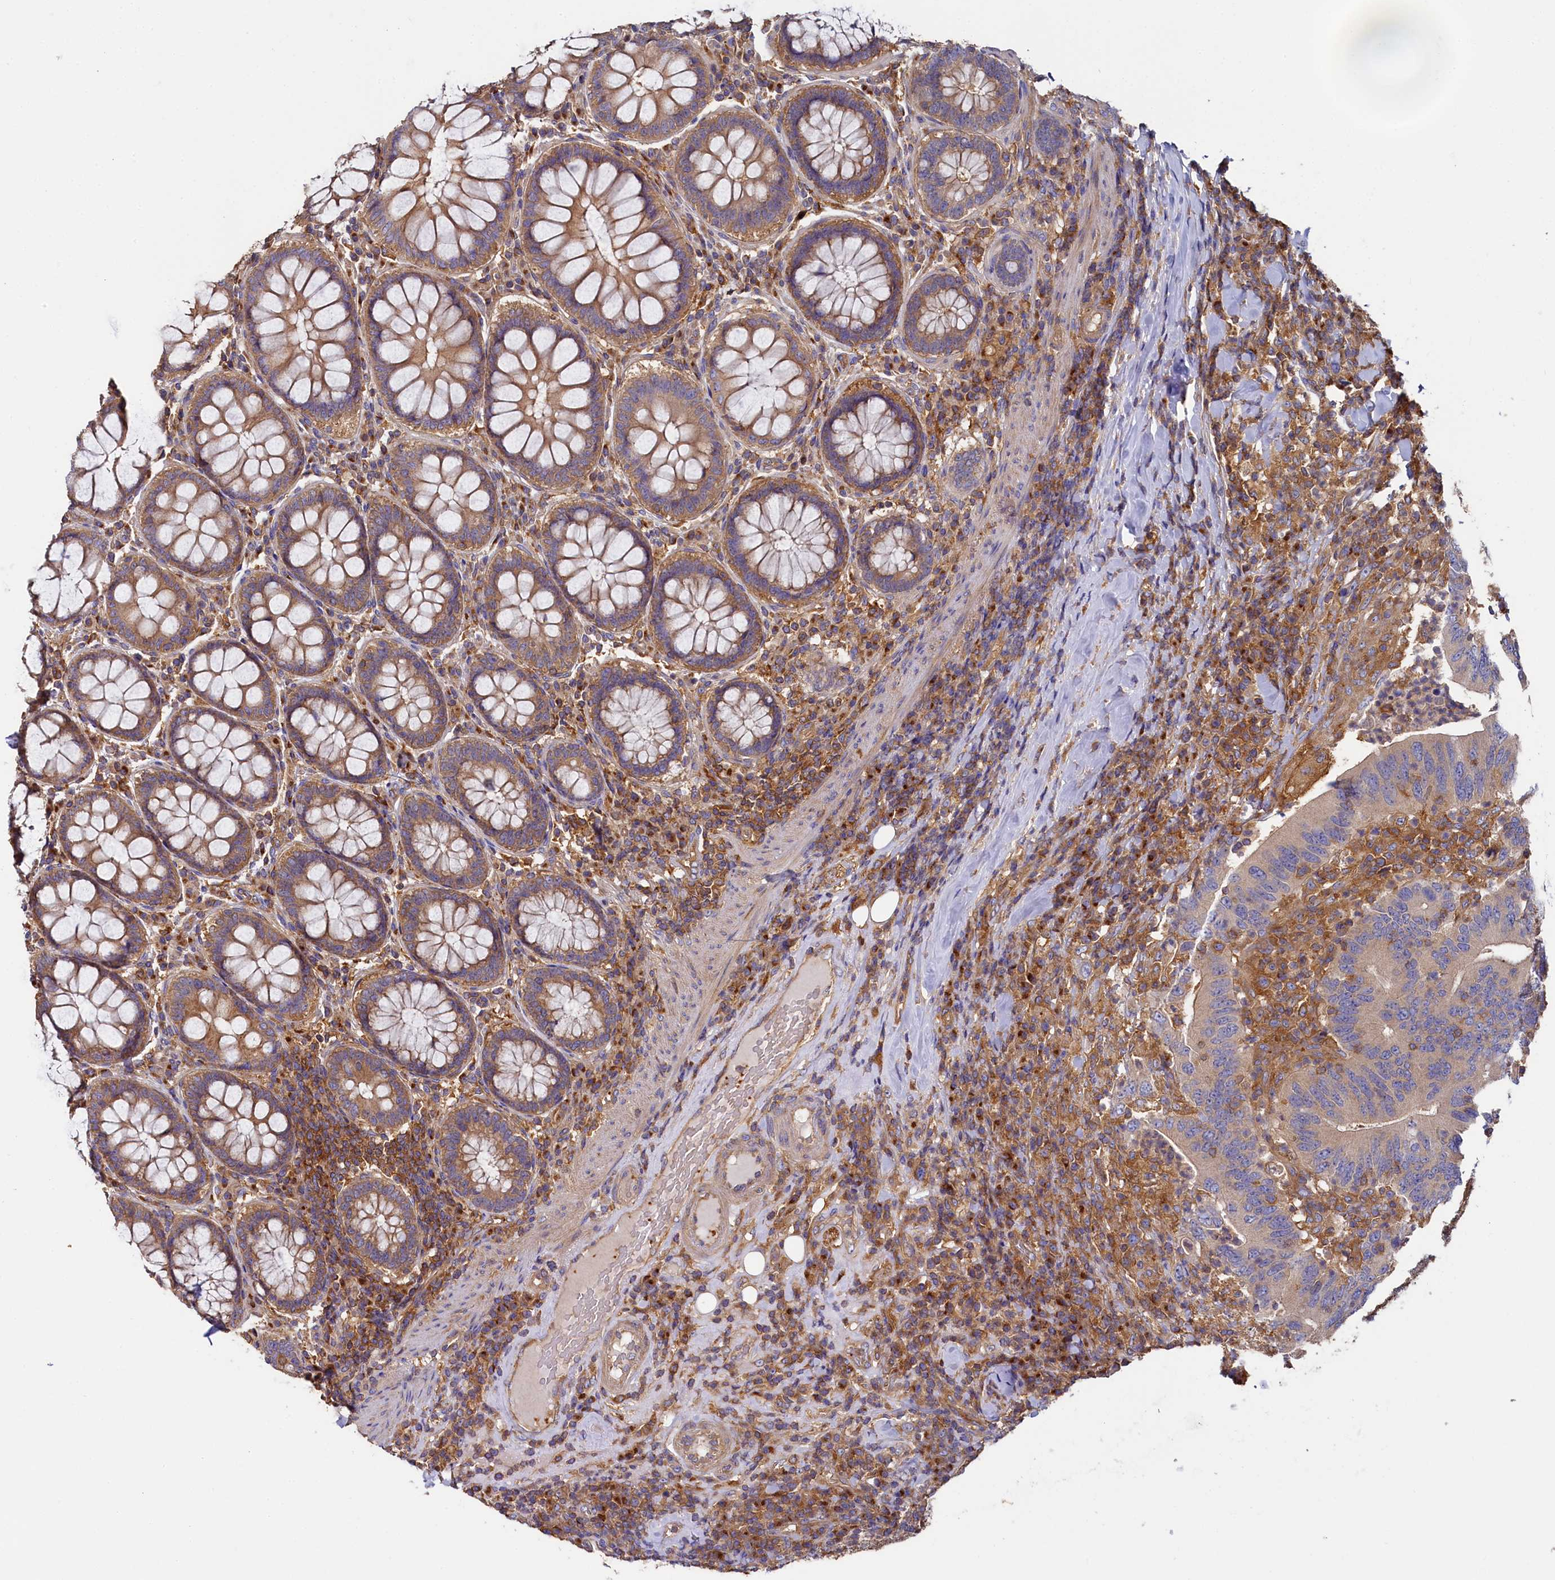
{"staining": {"intensity": "negative", "quantity": "none", "location": "none"}, "tissue": "colorectal cancer", "cell_type": "Tumor cells", "image_type": "cancer", "snomed": [{"axis": "morphology", "description": "Adenocarcinoma, NOS"}, {"axis": "topography", "description": "Colon"}], "caption": "The histopathology image exhibits no significant expression in tumor cells of colorectal adenocarcinoma.", "gene": "PPIP5K1", "patient": {"sex": "female", "age": 66}}